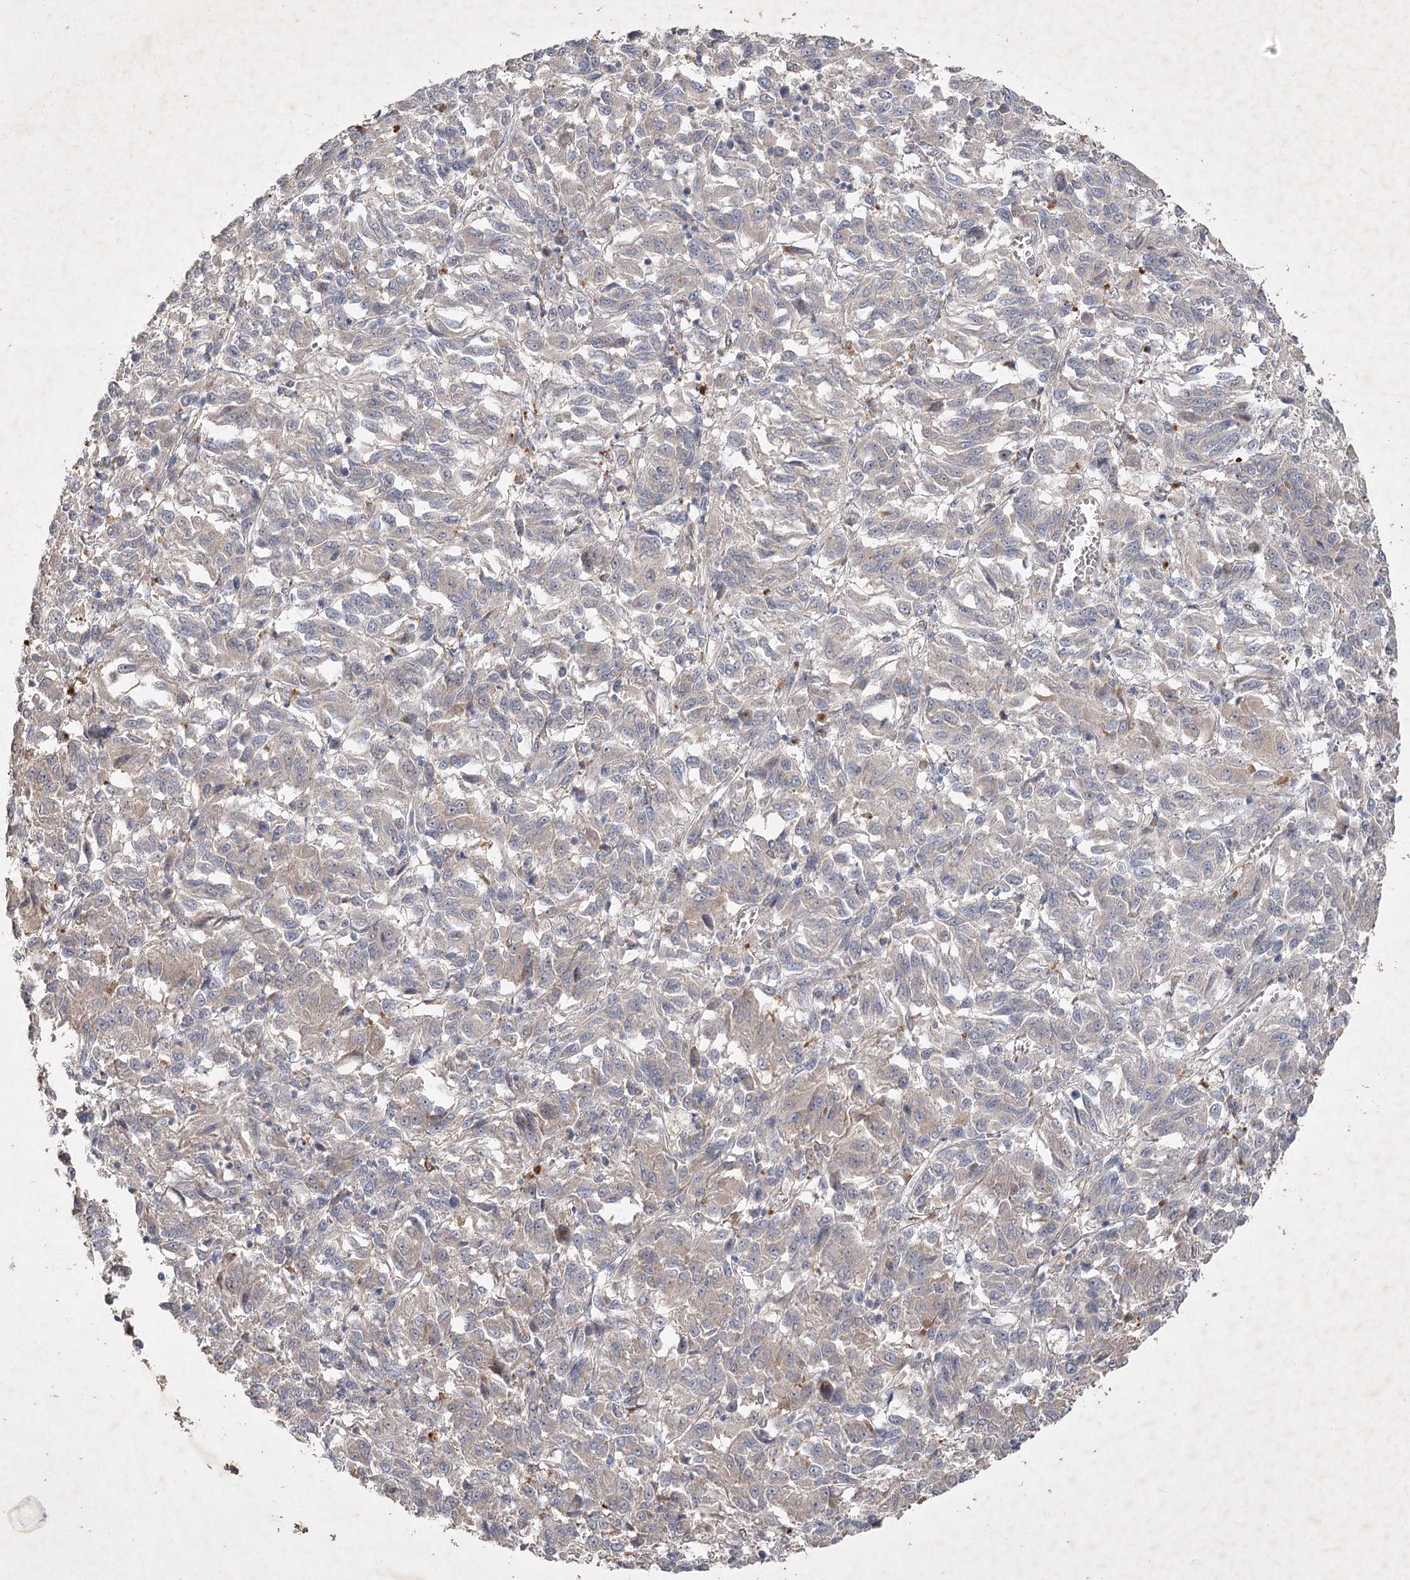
{"staining": {"intensity": "negative", "quantity": "none", "location": "none"}, "tissue": "melanoma", "cell_type": "Tumor cells", "image_type": "cancer", "snomed": [{"axis": "morphology", "description": "Malignant melanoma, Metastatic site"}, {"axis": "topography", "description": "Lung"}], "caption": "Histopathology image shows no protein staining in tumor cells of melanoma tissue.", "gene": "IRAK1BP1", "patient": {"sex": "male", "age": 64}}